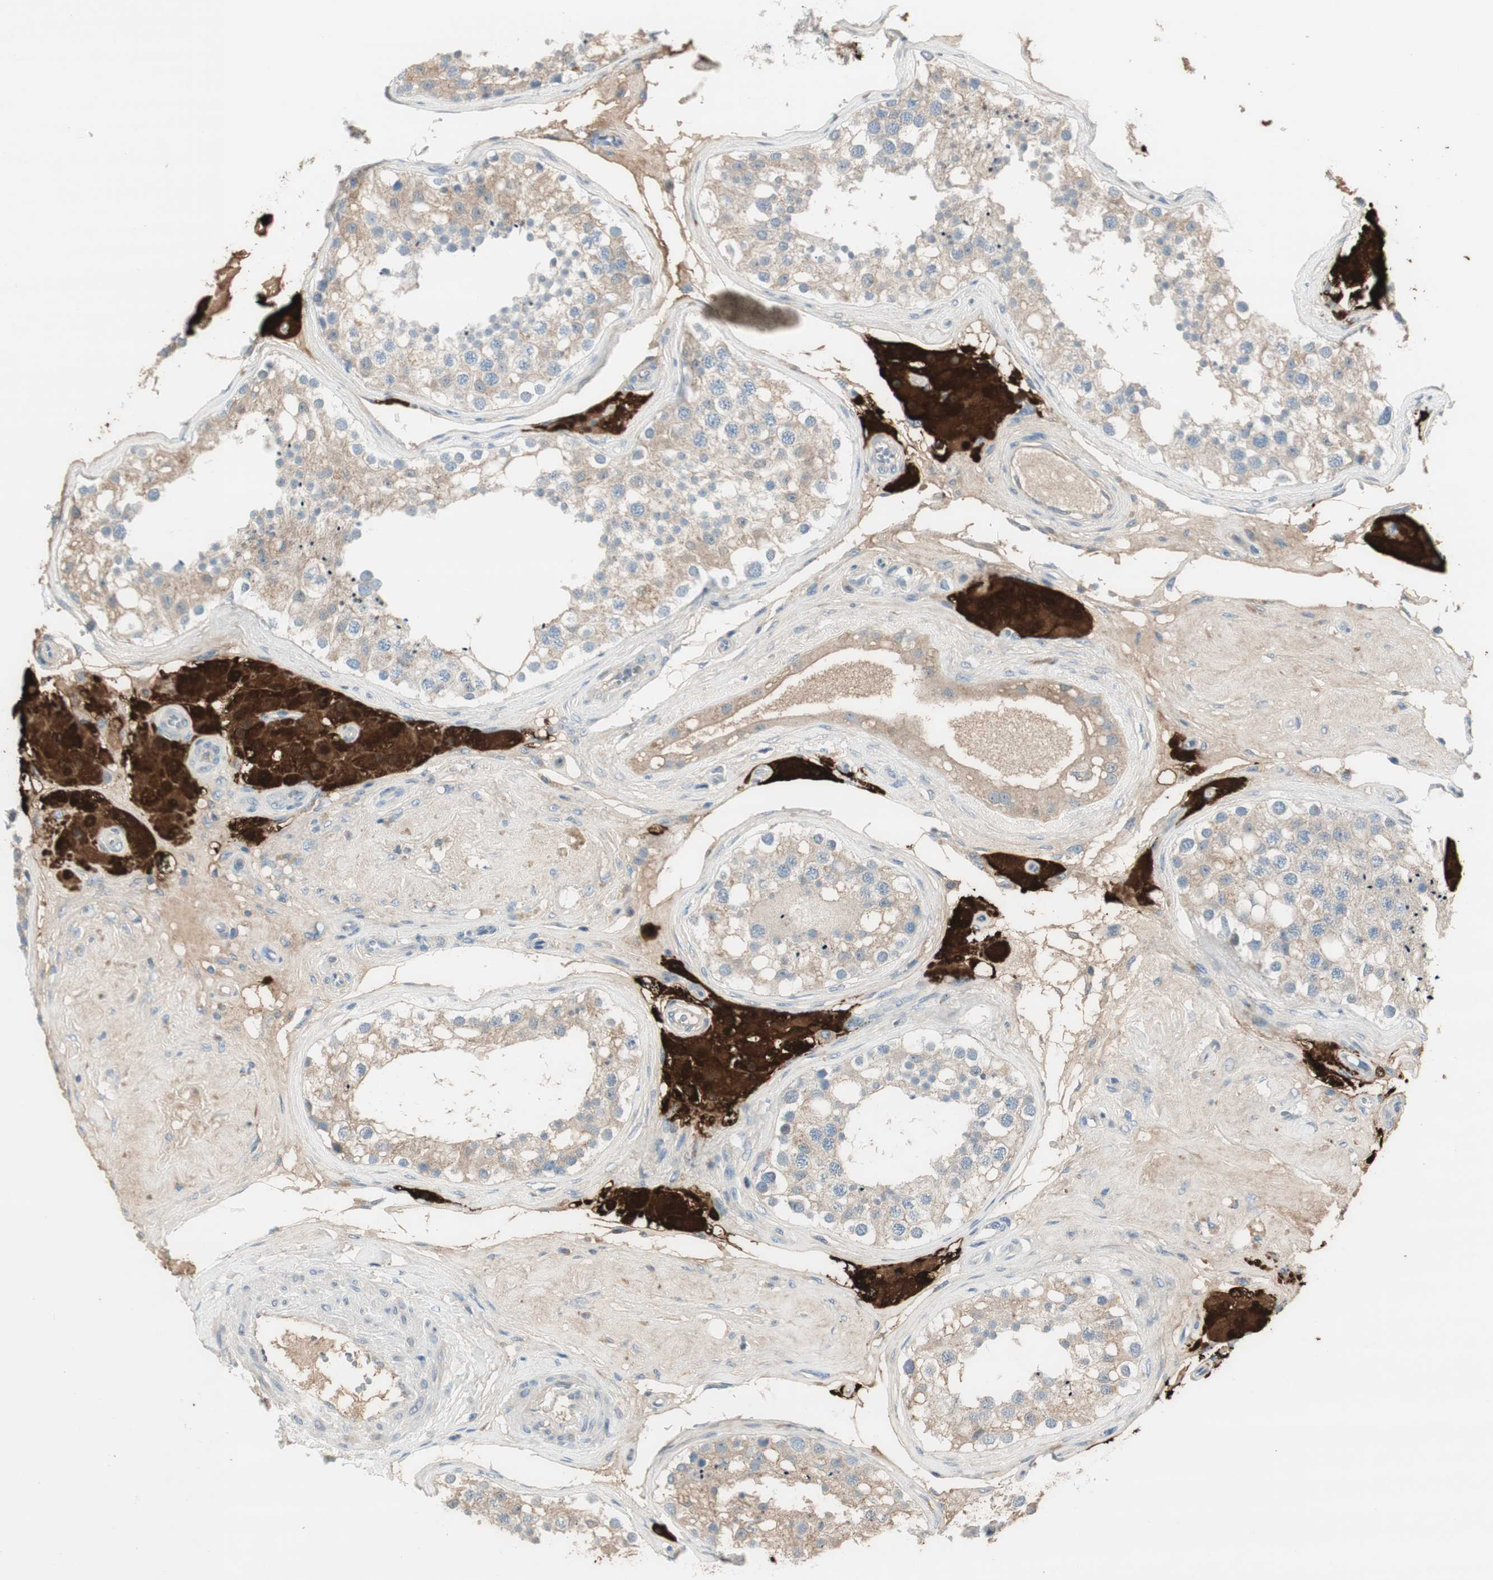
{"staining": {"intensity": "weak", "quantity": "25%-75%", "location": "cytoplasmic/membranous"}, "tissue": "testis", "cell_type": "Cells in seminiferous ducts", "image_type": "normal", "snomed": [{"axis": "morphology", "description": "Normal tissue, NOS"}, {"axis": "topography", "description": "Testis"}], "caption": "Immunohistochemistry (IHC) image of benign testis: human testis stained using immunohistochemistry demonstrates low levels of weak protein expression localized specifically in the cytoplasmic/membranous of cells in seminiferous ducts, appearing as a cytoplasmic/membranous brown color.", "gene": "EVA1A", "patient": {"sex": "male", "age": 68}}